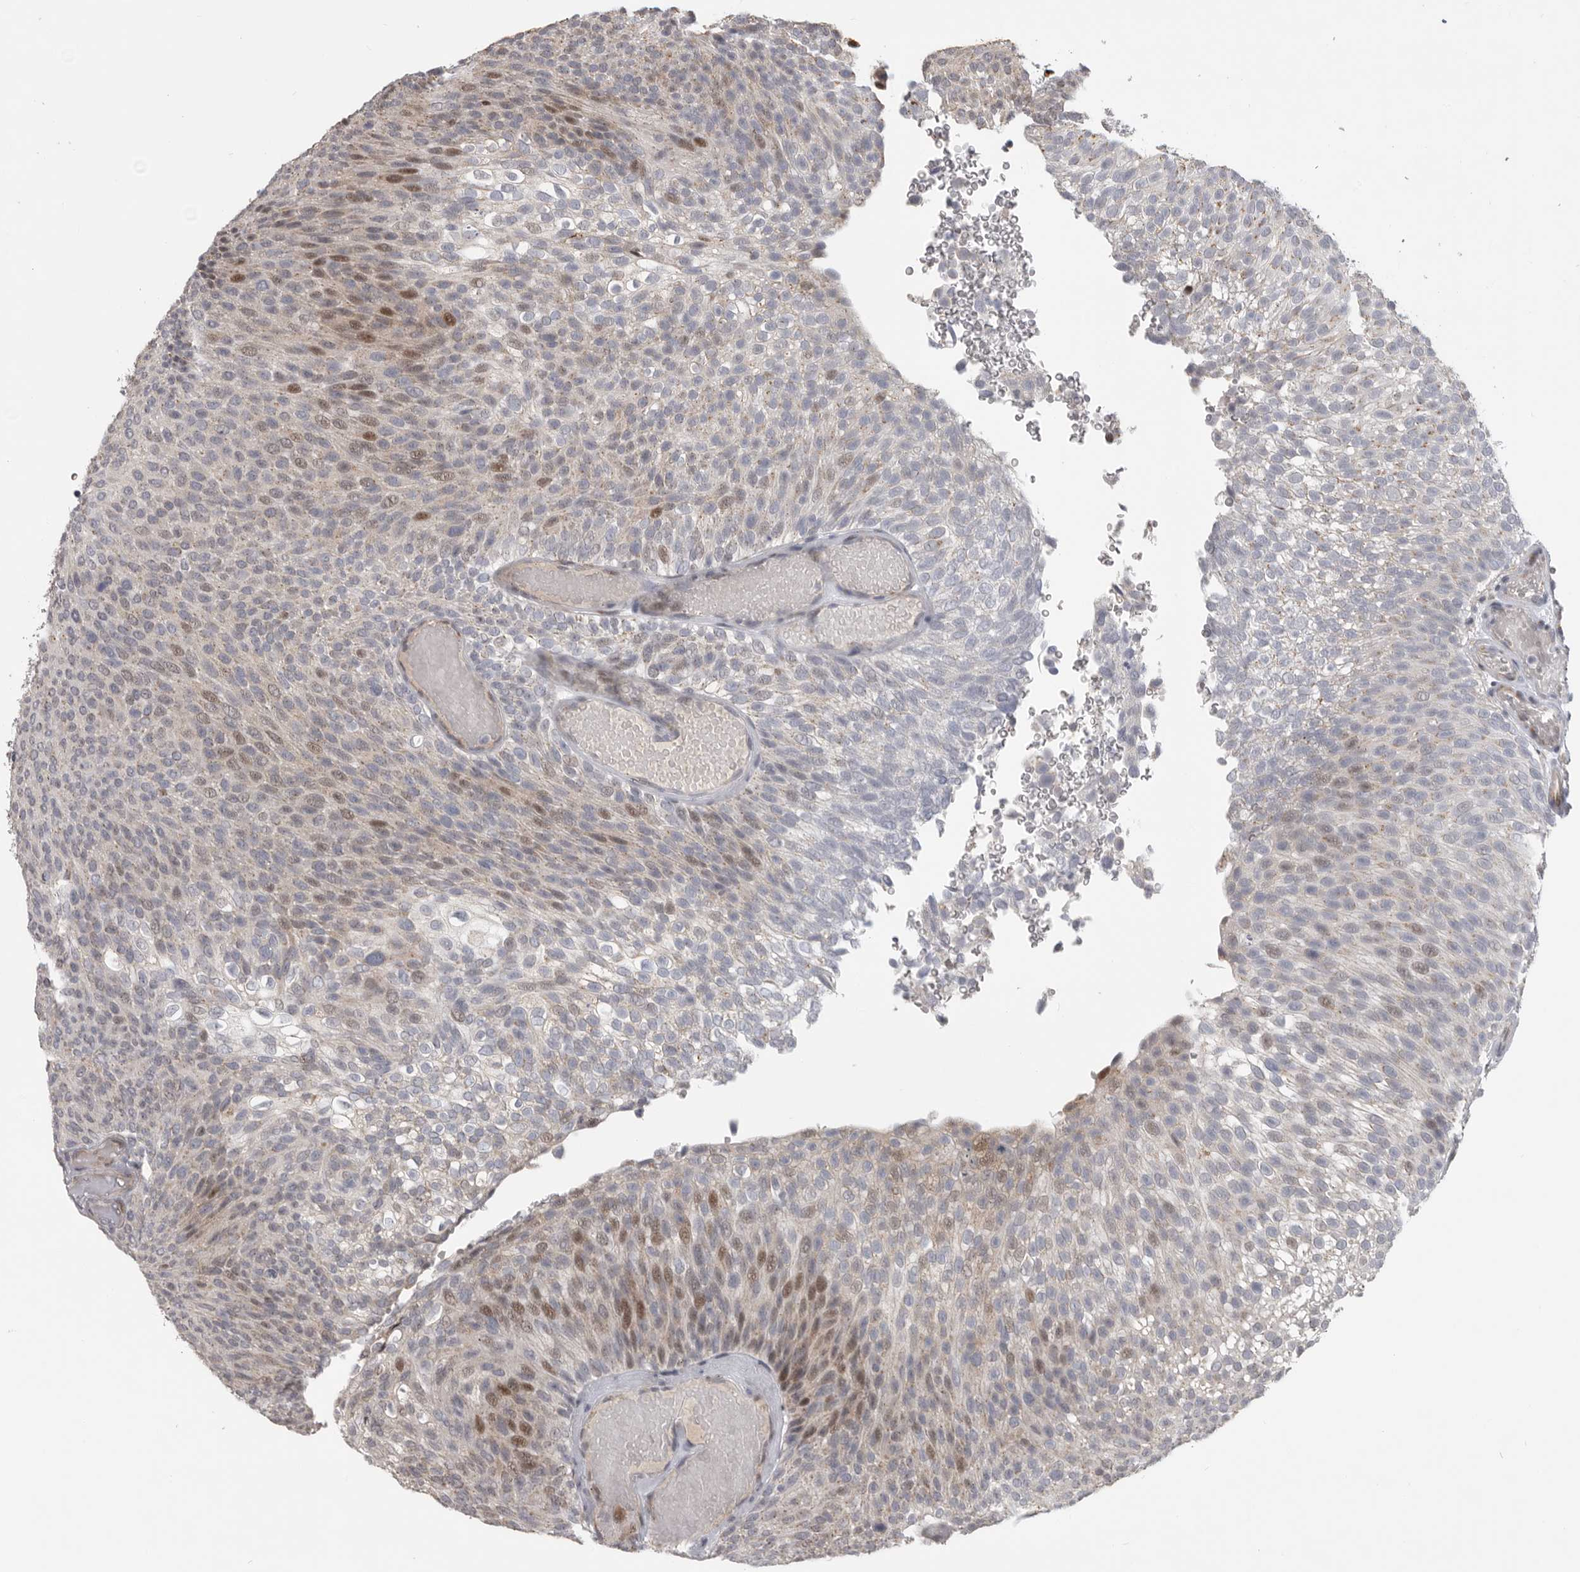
{"staining": {"intensity": "moderate", "quantity": "<25%", "location": "nuclear"}, "tissue": "urothelial cancer", "cell_type": "Tumor cells", "image_type": "cancer", "snomed": [{"axis": "morphology", "description": "Urothelial carcinoma, Low grade"}, {"axis": "topography", "description": "Urinary bladder"}], "caption": "Immunohistochemical staining of low-grade urothelial carcinoma exhibits moderate nuclear protein expression in approximately <25% of tumor cells. (Brightfield microscopy of DAB IHC at high magnification).", "gene": "PCMTD1", "patient": {"sex": "male", "age": 78}}